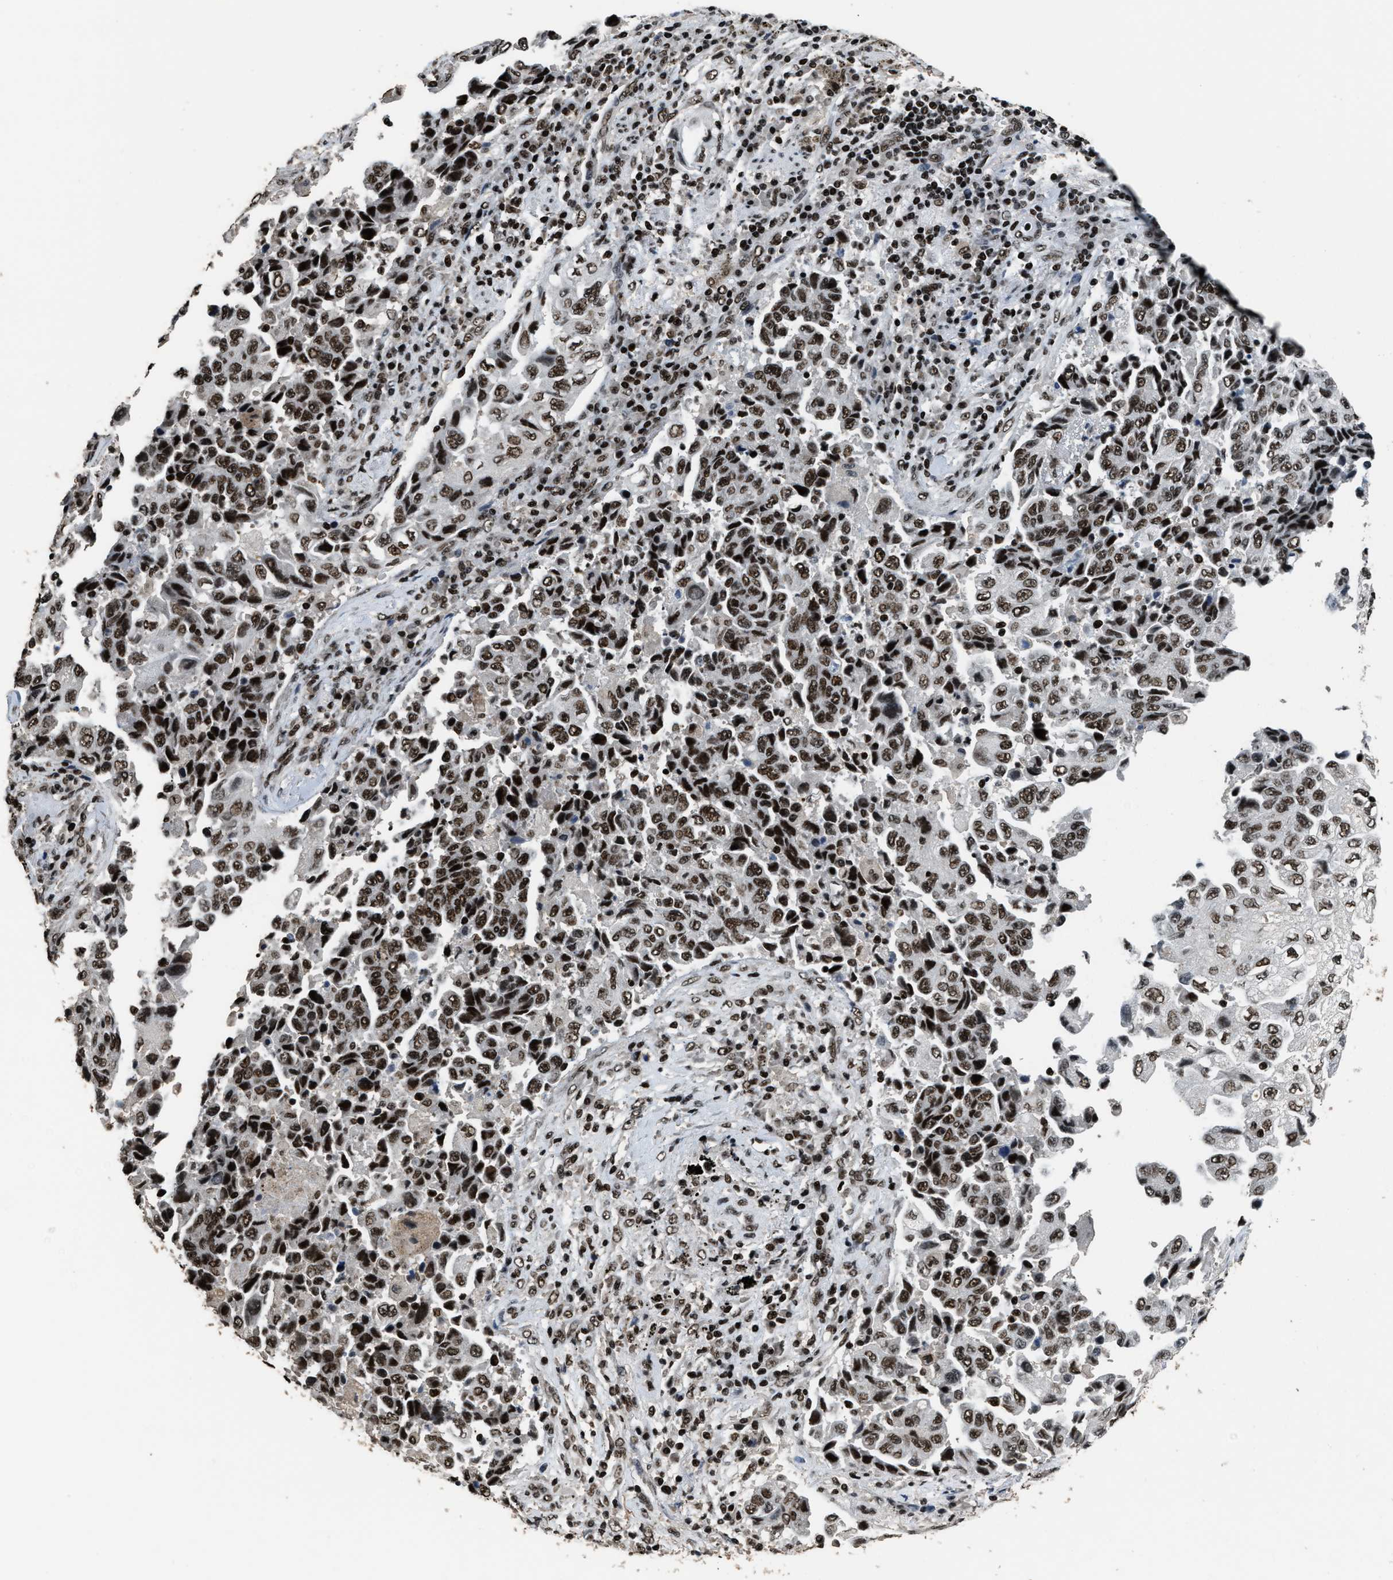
{"staining": {"intensity": "strong", "quantity": ">75%", "location": "nuclear"}, "tissue": "lung cancer", "cell_type": "Tumor cells", "image_type": "cancer", "snomed": [{"axis": "morphology", "description": "Adenocarcinoma, NOS"}, {"axis": "topography", "description": "Lung"}], "caption": "Immunohistochemistry (DAB (3,3'-diaminobenzidine)) staining of human lung cancer reveals strong nuclear protein staining in about >75% of tumor cells.", "gene": "RAD21", "patient": {"sex": "female", "age": 51}}